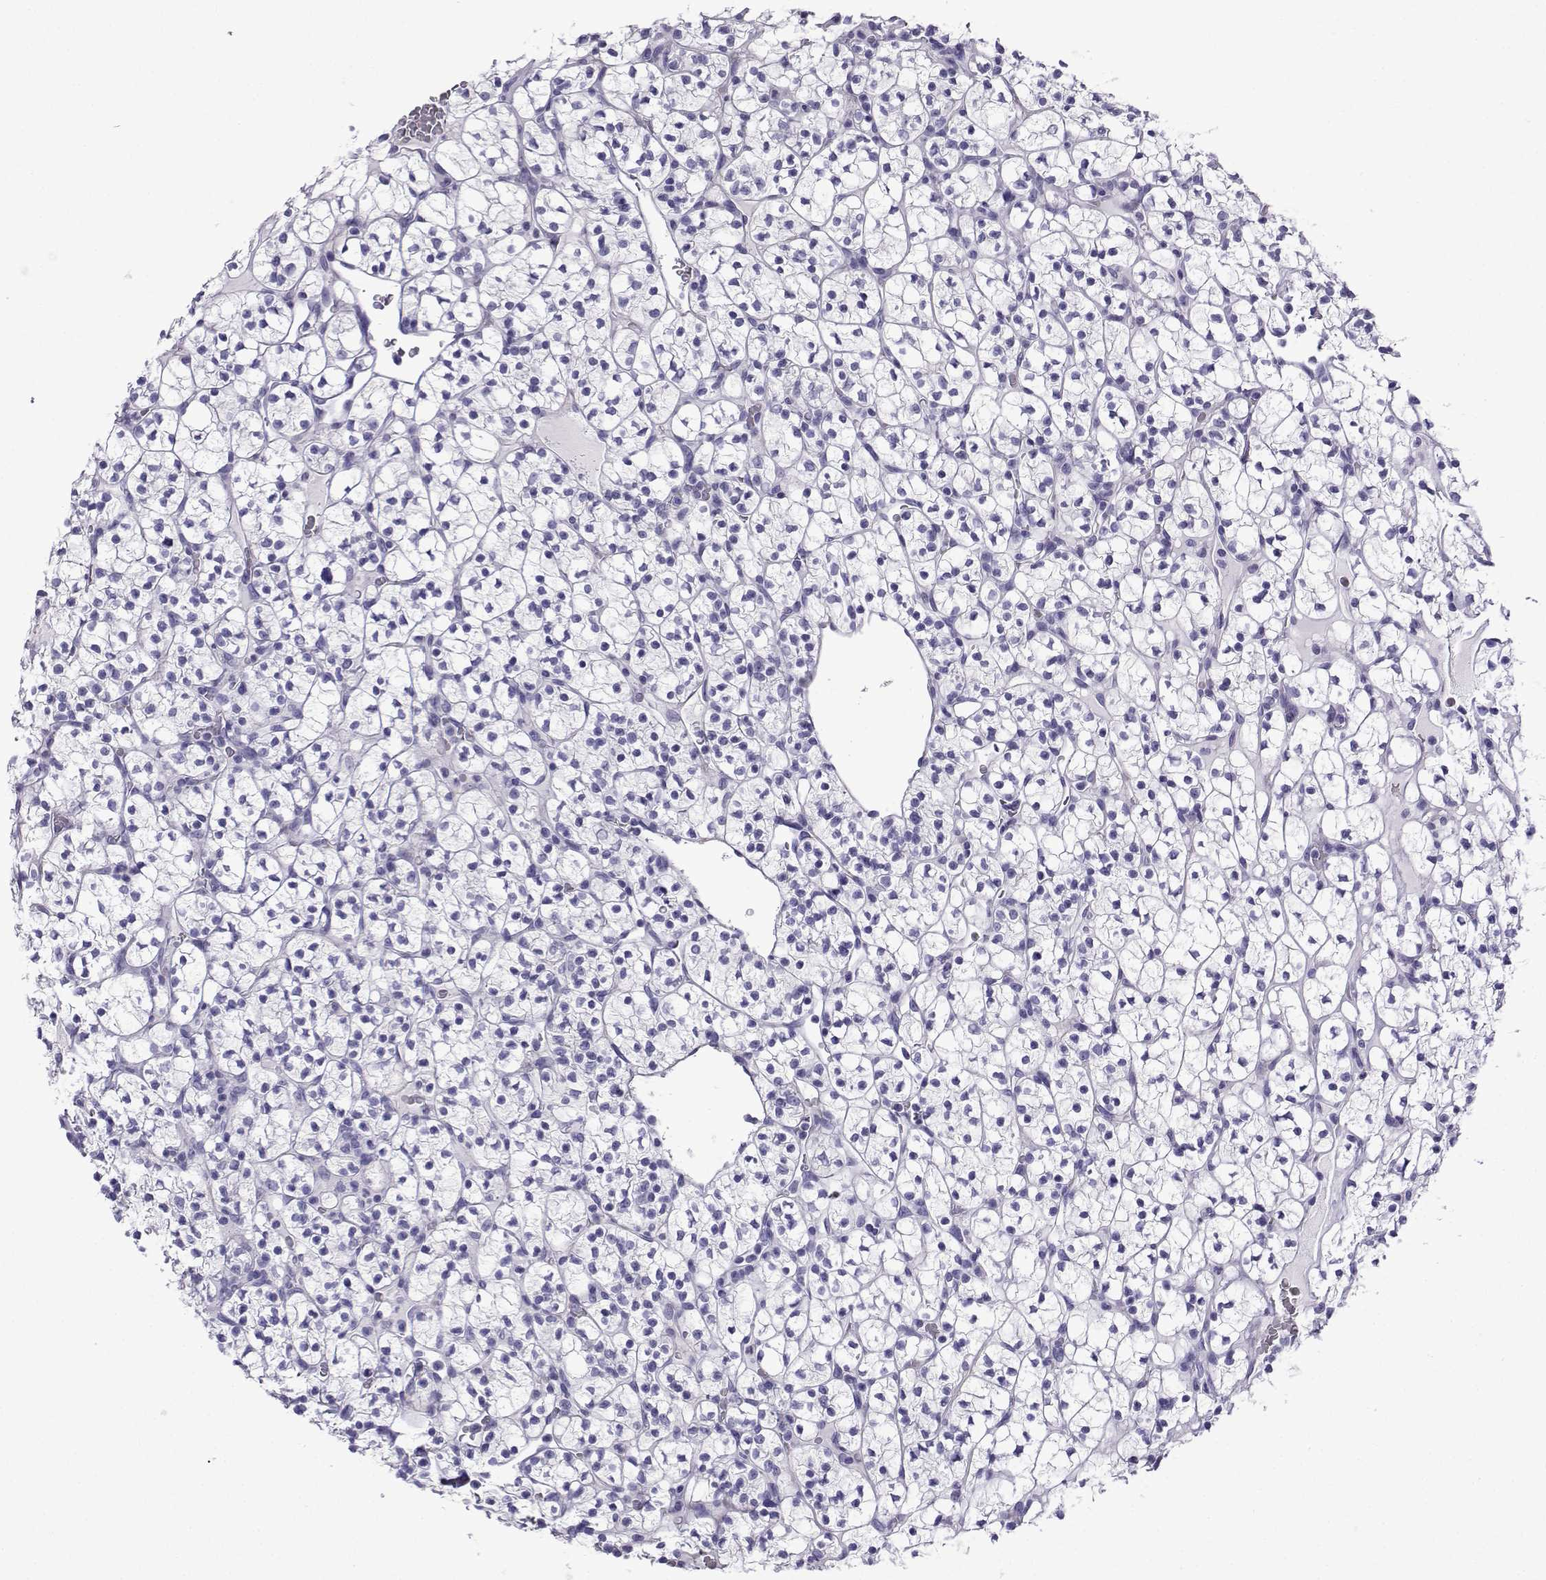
{"staining": {"intensity": "negative", "quantity": "none", "location": "none"}, "tissue": "renal cancer", "cell_type": "Tumor cells", "image_type": "cancer", "snomed": [{"axis": "morphology", "description": "Adenocarcinoma, NOS"}, {"axis": "topography", "description": "Kidney"}], "caption": "There is no significant staining in tumor cells of adenocarcinoma (renal). (Brightfield microscopy of DAB immunohistochemistry (IHC) at high magnification).", "gene": "KCNF1", "patient": {"sex": "female", "age": 89}}